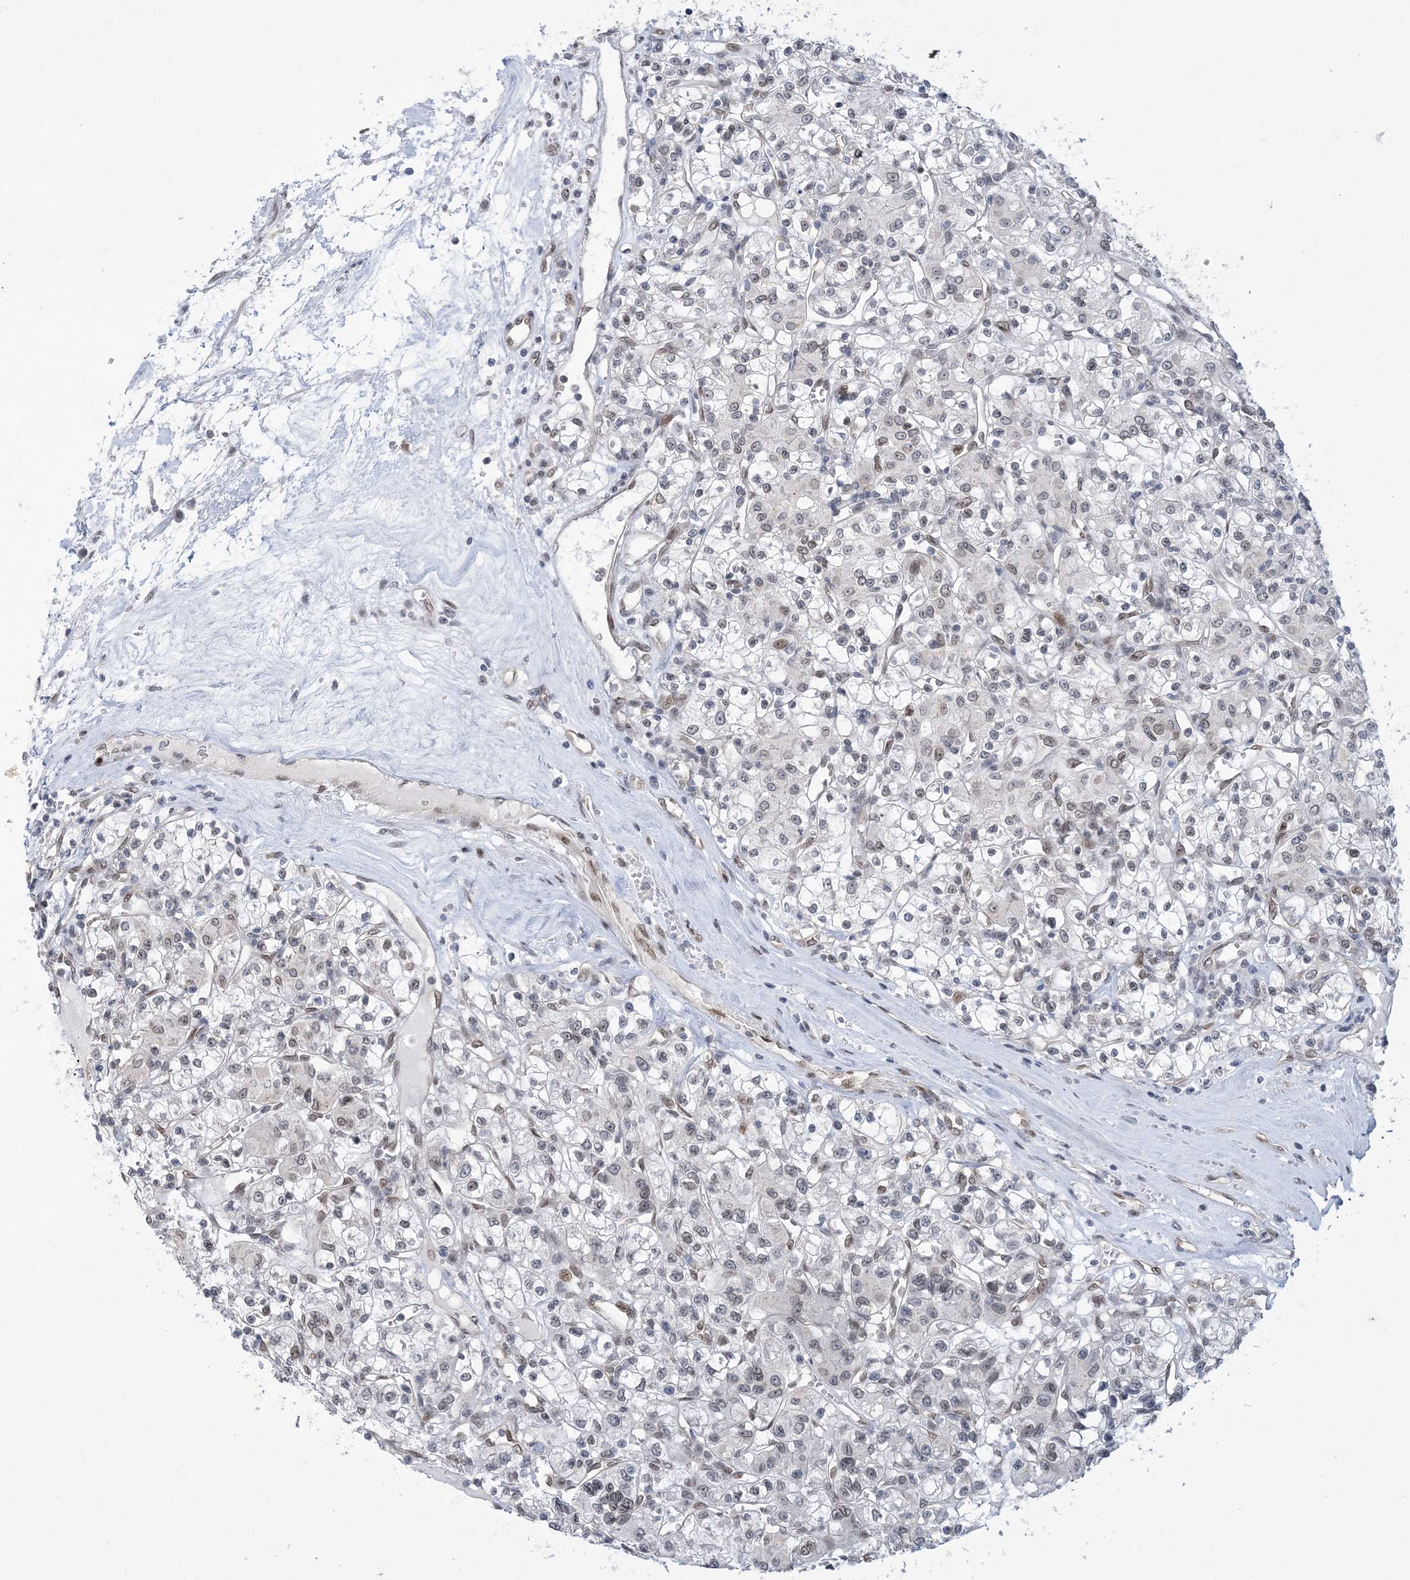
{"staining": {"intensity": "negative", "quantity": "none", "location": "none"}, "tissue": "renal cancer", "cell_type": "Tumor cells", "image_type": "cancer", "snomed": [{"axis": "morphology", "description": "Adenocarcinoma, NOS"}, {"axis": "topography", "description": "Kidney"}], "caption": "This is an immunohistochemistry (IHC) image of renal cancer. There is no staining in tumor cells.", "gene": "WAC", "patient": {"sex": "female", "age": 59}}